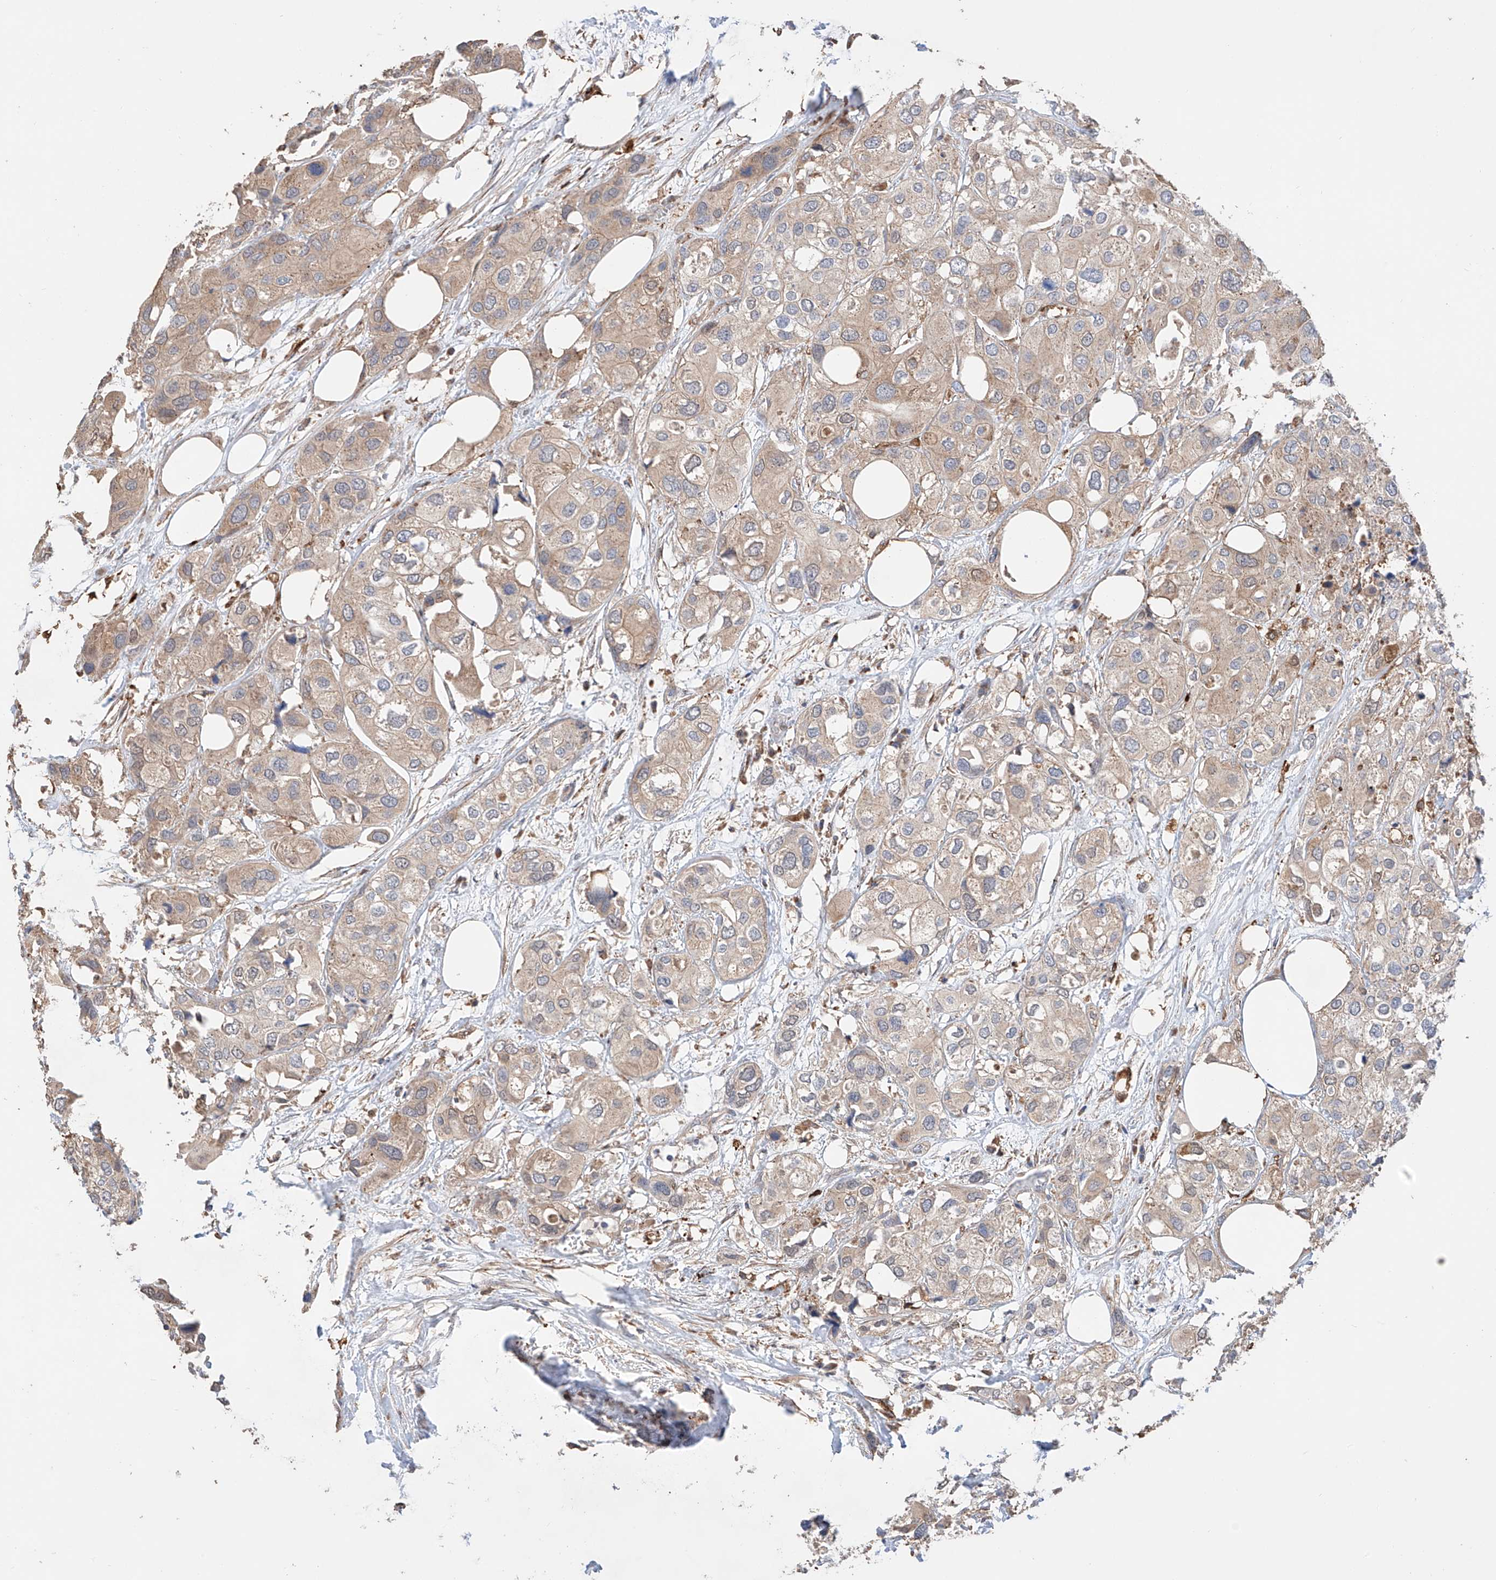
{"staining": {"intensity": "weak", "quantity": "25%-75%", "location": "cytoplasmic/membranous"}, "tissue": "urothelial cancer", "cell_type": "Tumor cells", "image_type": "cancer", "snomed": [{"axis": "morphology", "description": "Urothelial carcinoma, High grade"}, {"axis": "topography", "description": "Urinary bladder"}], "caption": "Protein staining exhibits weak cytoplasmic/membranous staining in approximately 25%-75% of tumor cells in urothelial cancer.", "gene": "MOSPD1", "patient": {"sex": "male", "age": 64}}